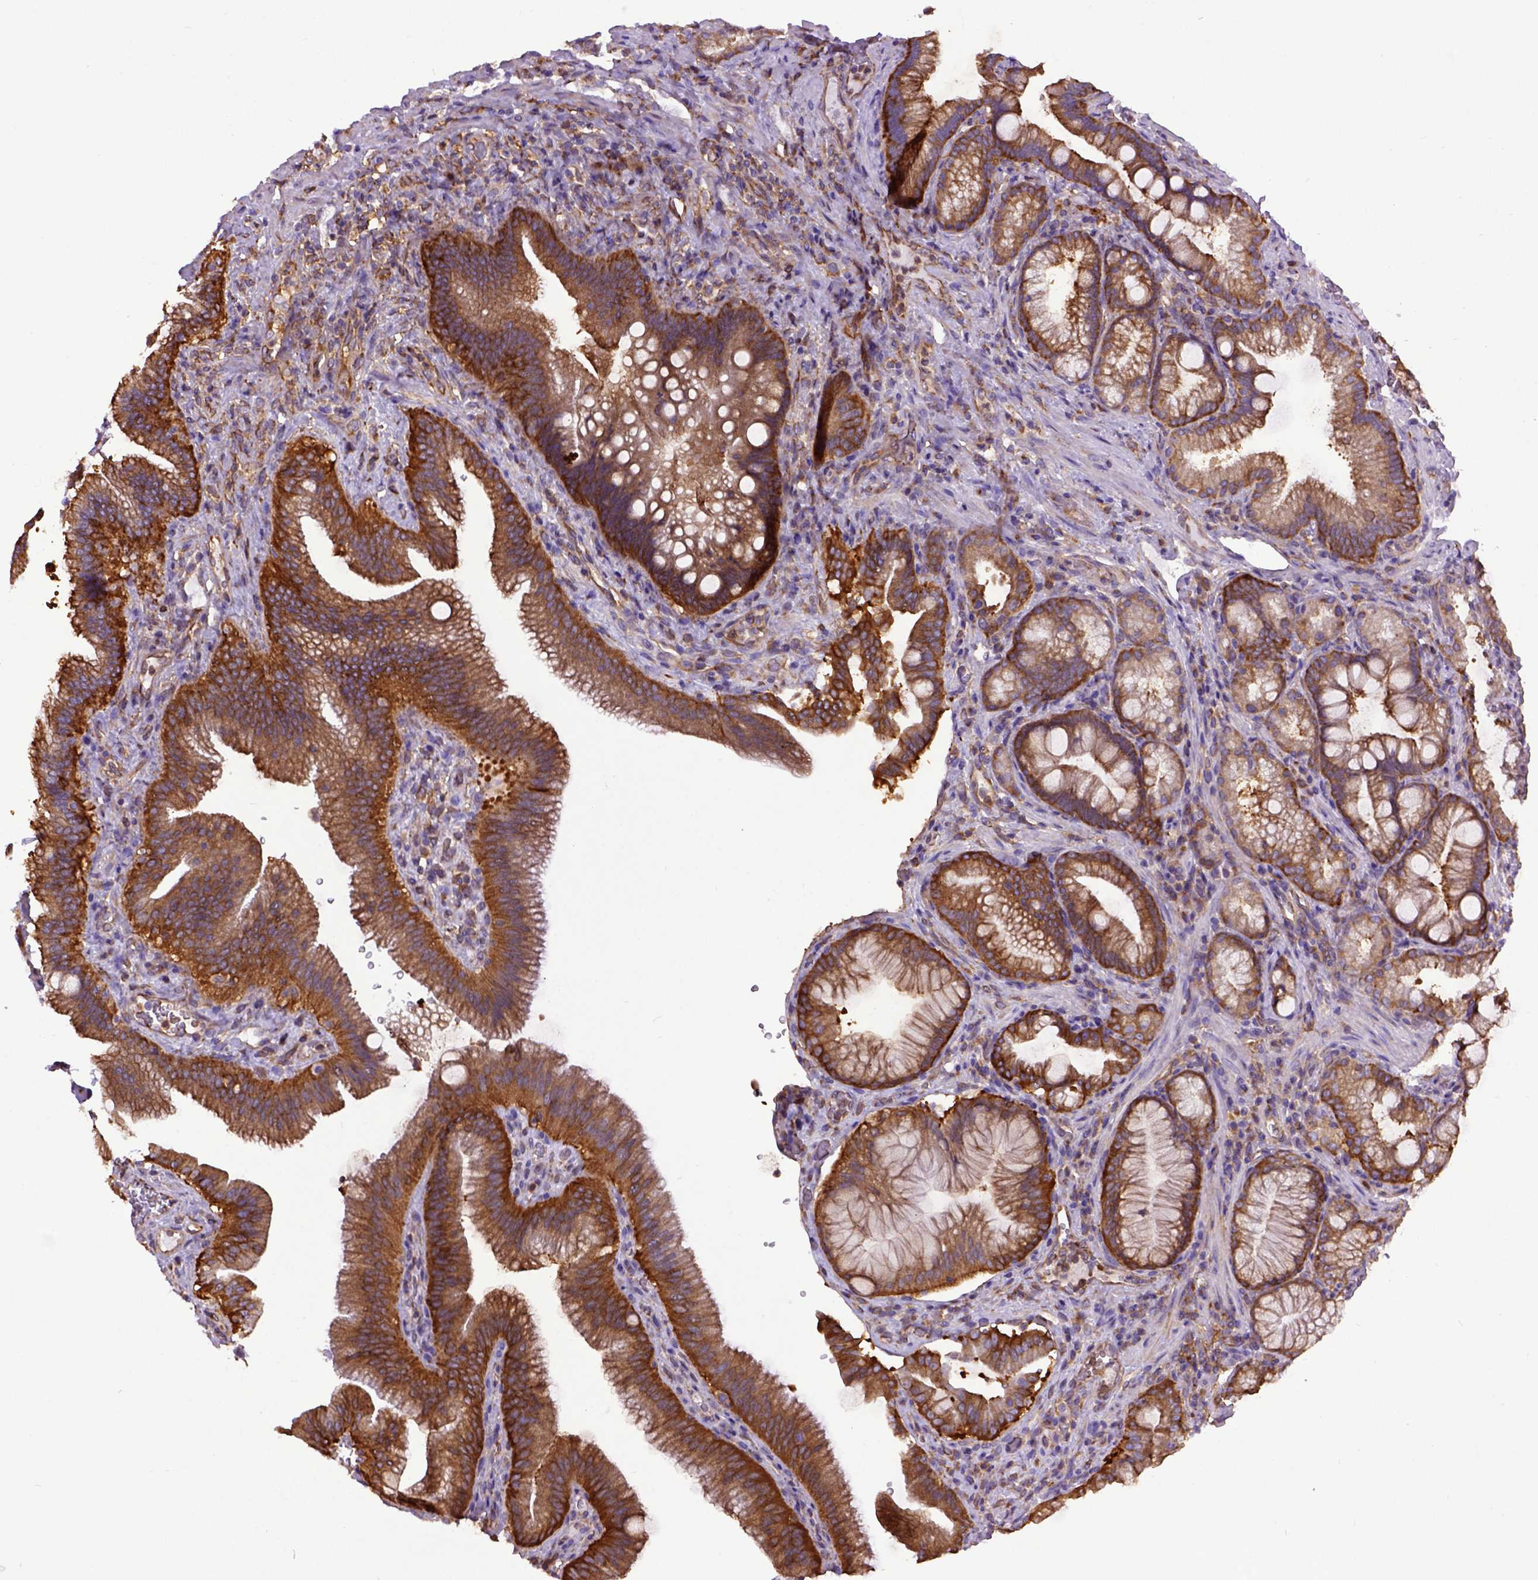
{"staining": {"intensity": "strong", "quantity": ">75%", "location": "cytoplasmic/membranous"}, "tissue": "duodenum", "cell_type": "Glandular cells", "image_type": "normal", "snomed": [{"axis": "morphology", "description": "Normal tissue, NOS"}, {"axis": "topography", "description": "Pancreas"}, {"axis": "topography", "description": "Duodenum"}], "caption": "Immunohistochemical staining of normal duodenum exhibits high levels of strong cytoplasmic/membranous expression in approximately >75% of glandular cells.", "gene": "MVP", "patient": {"sex": "male", "age": 59}}